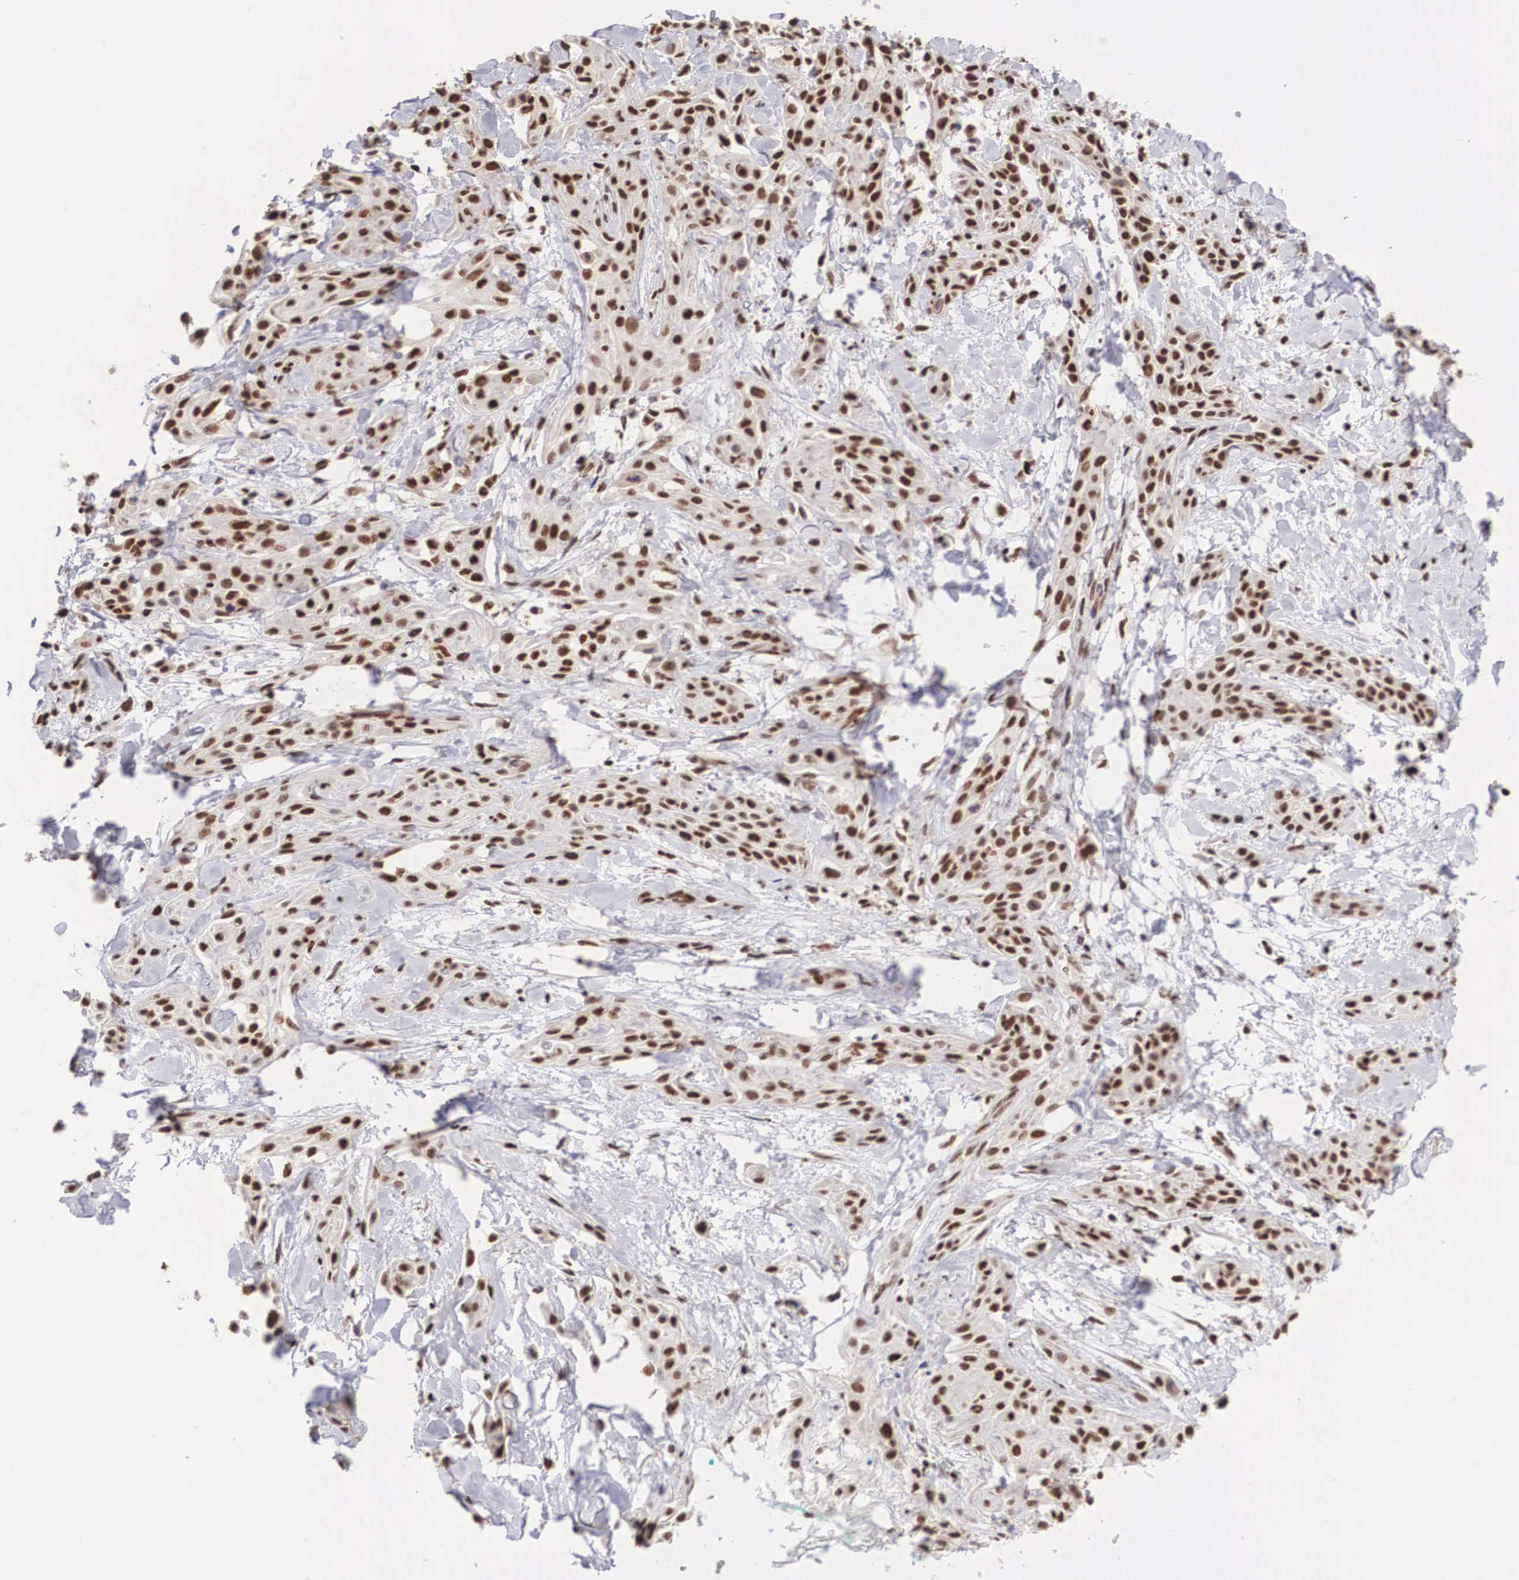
{"staining": {"intensity": "strong", "quantity": ">75%", "location": "nuclear"}, "tissue": "skin cancer", "cell_type": "Tumor cells", "image_type": "cancer", "snomed": [{"axis": "morphology", "description": "Squamous cell carcinoma, NOS"}, {"axis": "topography", "description": "Skin"}, {"axis": "topography", "description": "Anal"}], "caption": "Brown immunohistochemical staining in skin squamous cell carcinoma exhibits strong nuclear positivity in about >75% of tumor cells. (DAB IHC, brown staining for protein, blue staining for nuclei).", "gene": "HTATSF1", "patient": {"sex": "male", "age": 64}}